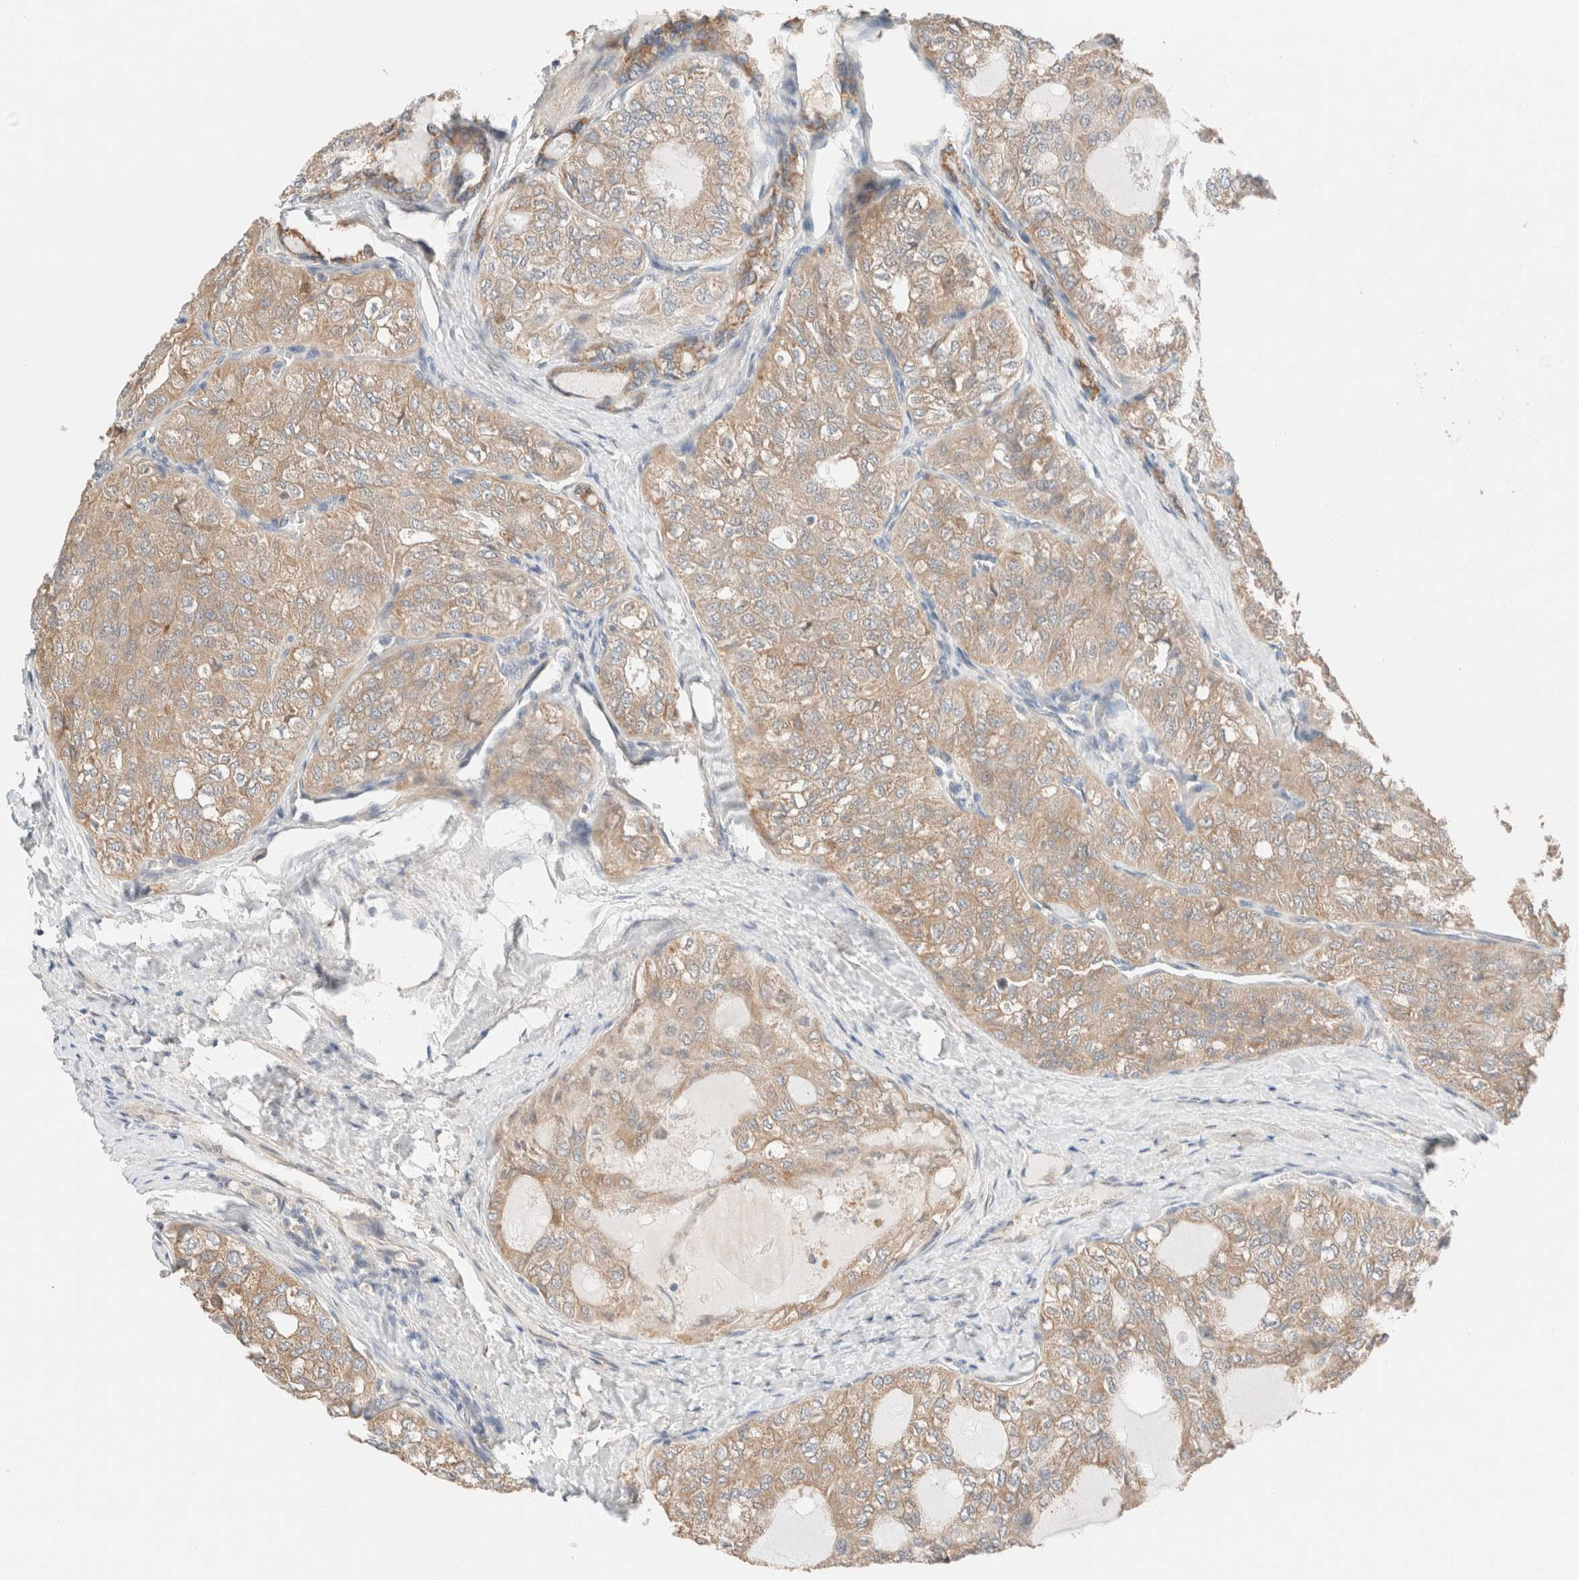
{"staining": {"intensity": "weak", "quantity": ">75%", "location": "cytoplasmic/membranous"}, "tissue": "thyroid cancer", "cell_type": "Tumor cells", "image_type": "cancer", "snomed": [{"axis": "morphology", "description": "Follicular adenoma carcinoma, NOS"}, {"axis": "topography", "description": "Thyroid gland"}], "caption": "Immunohistochemical staining of human thyroid cancer shows low levels of weak cytoplasmic/membranous protein positivity in about >75% of tumor cells.", "gene": "PCM1", "patient": {"sex": "male", "age": 75}}